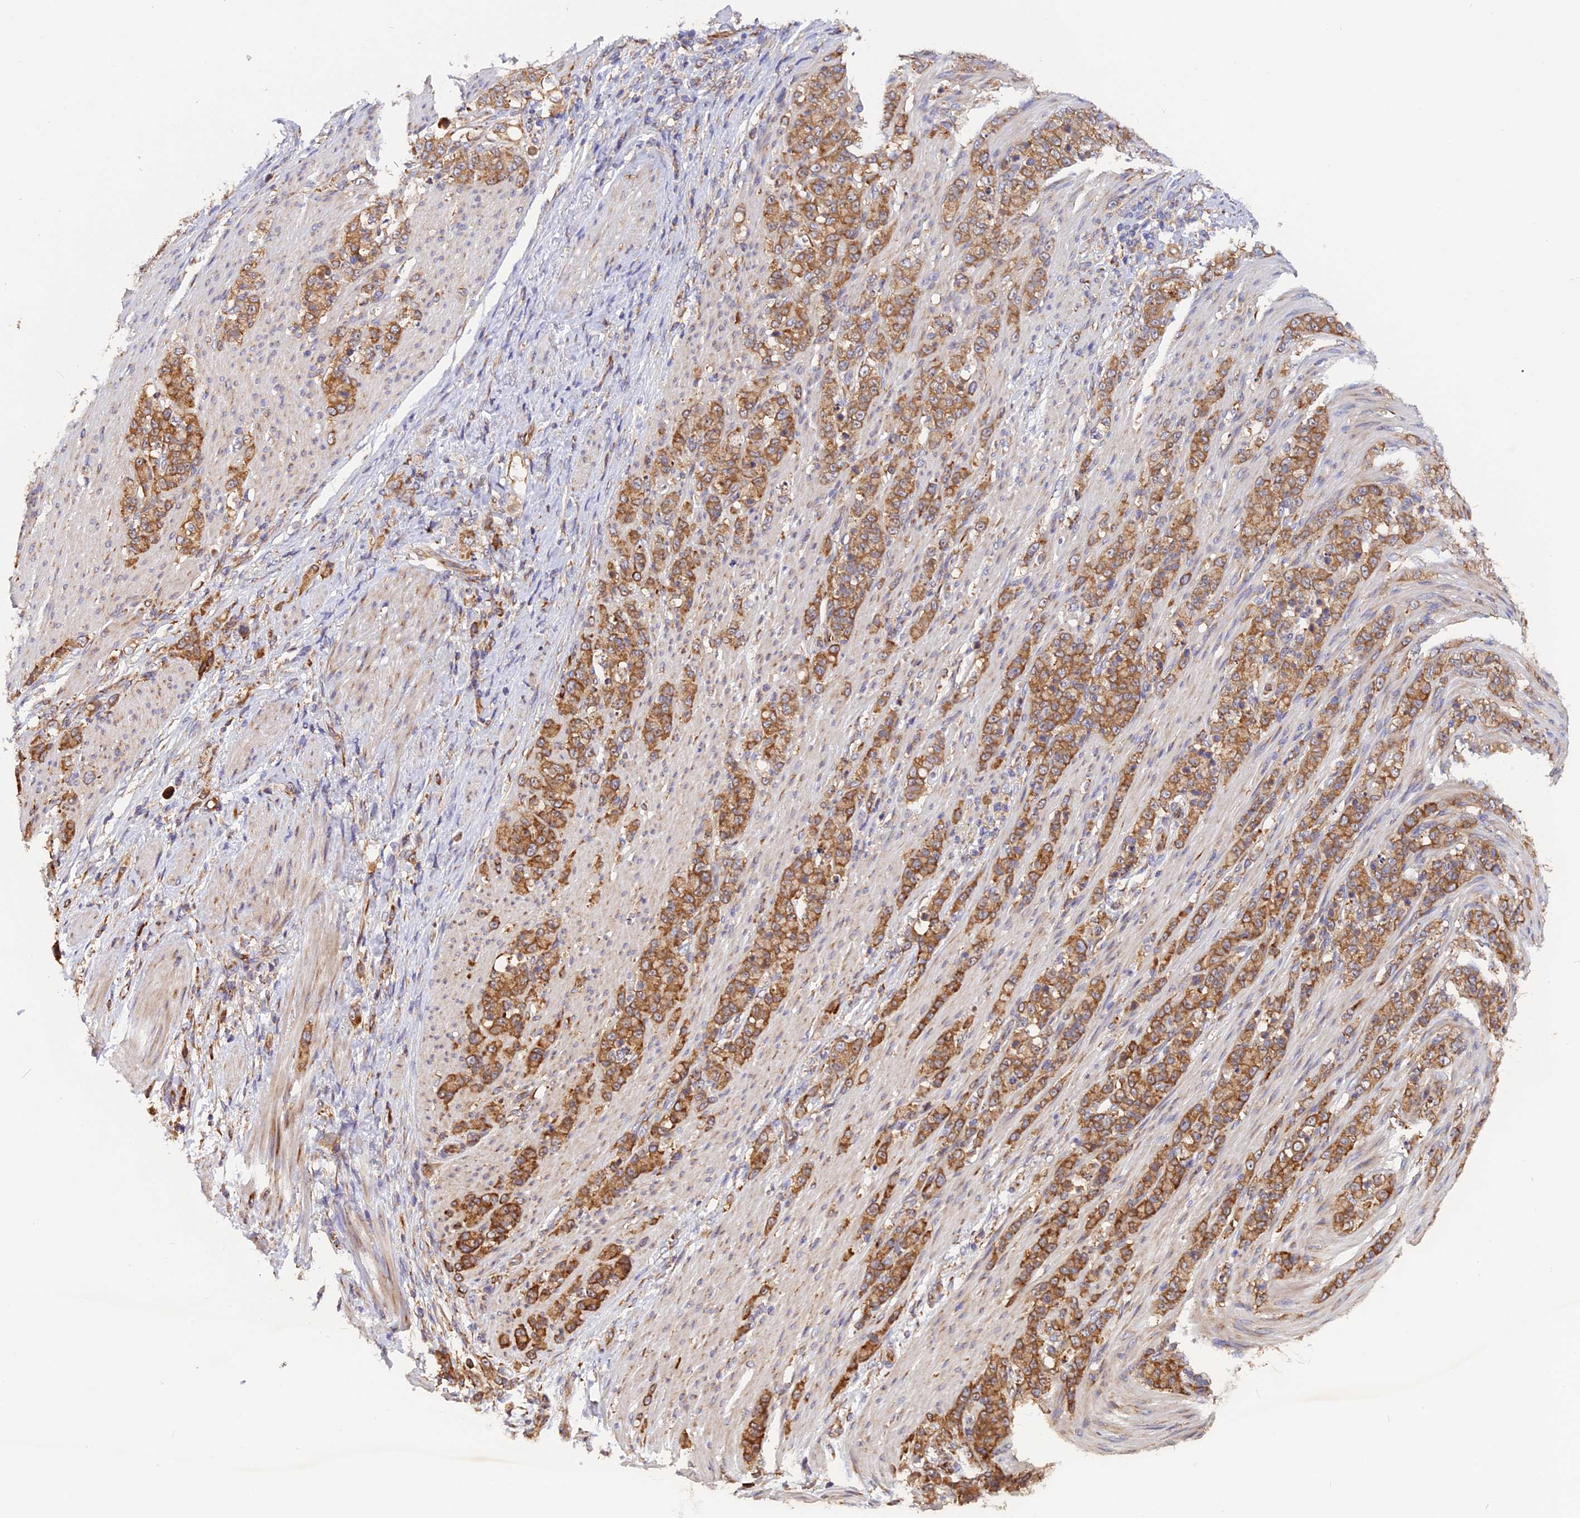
{"staining": {"intensity": "moderate", "quantity": ">75%", "location": "cytoplasmic/membranous"}, "tissue": "stomach cancer", "cell_type": "Tumor cells", "image_type": "cancer", "snomed": [{"axis": "morphology", "description": "Adenocarcinoma, NOS"}, {"axis": "topography", "description": "Stomach"}], "caption": "The histopathology image shows staining of adenocarcinoma (stomach), revealing moderate cytoplasmic/membranous protein expression (brown color) within tumor cells.", "gene": "GNPTAB", "patient": {"sex": "female", "age": 79}}